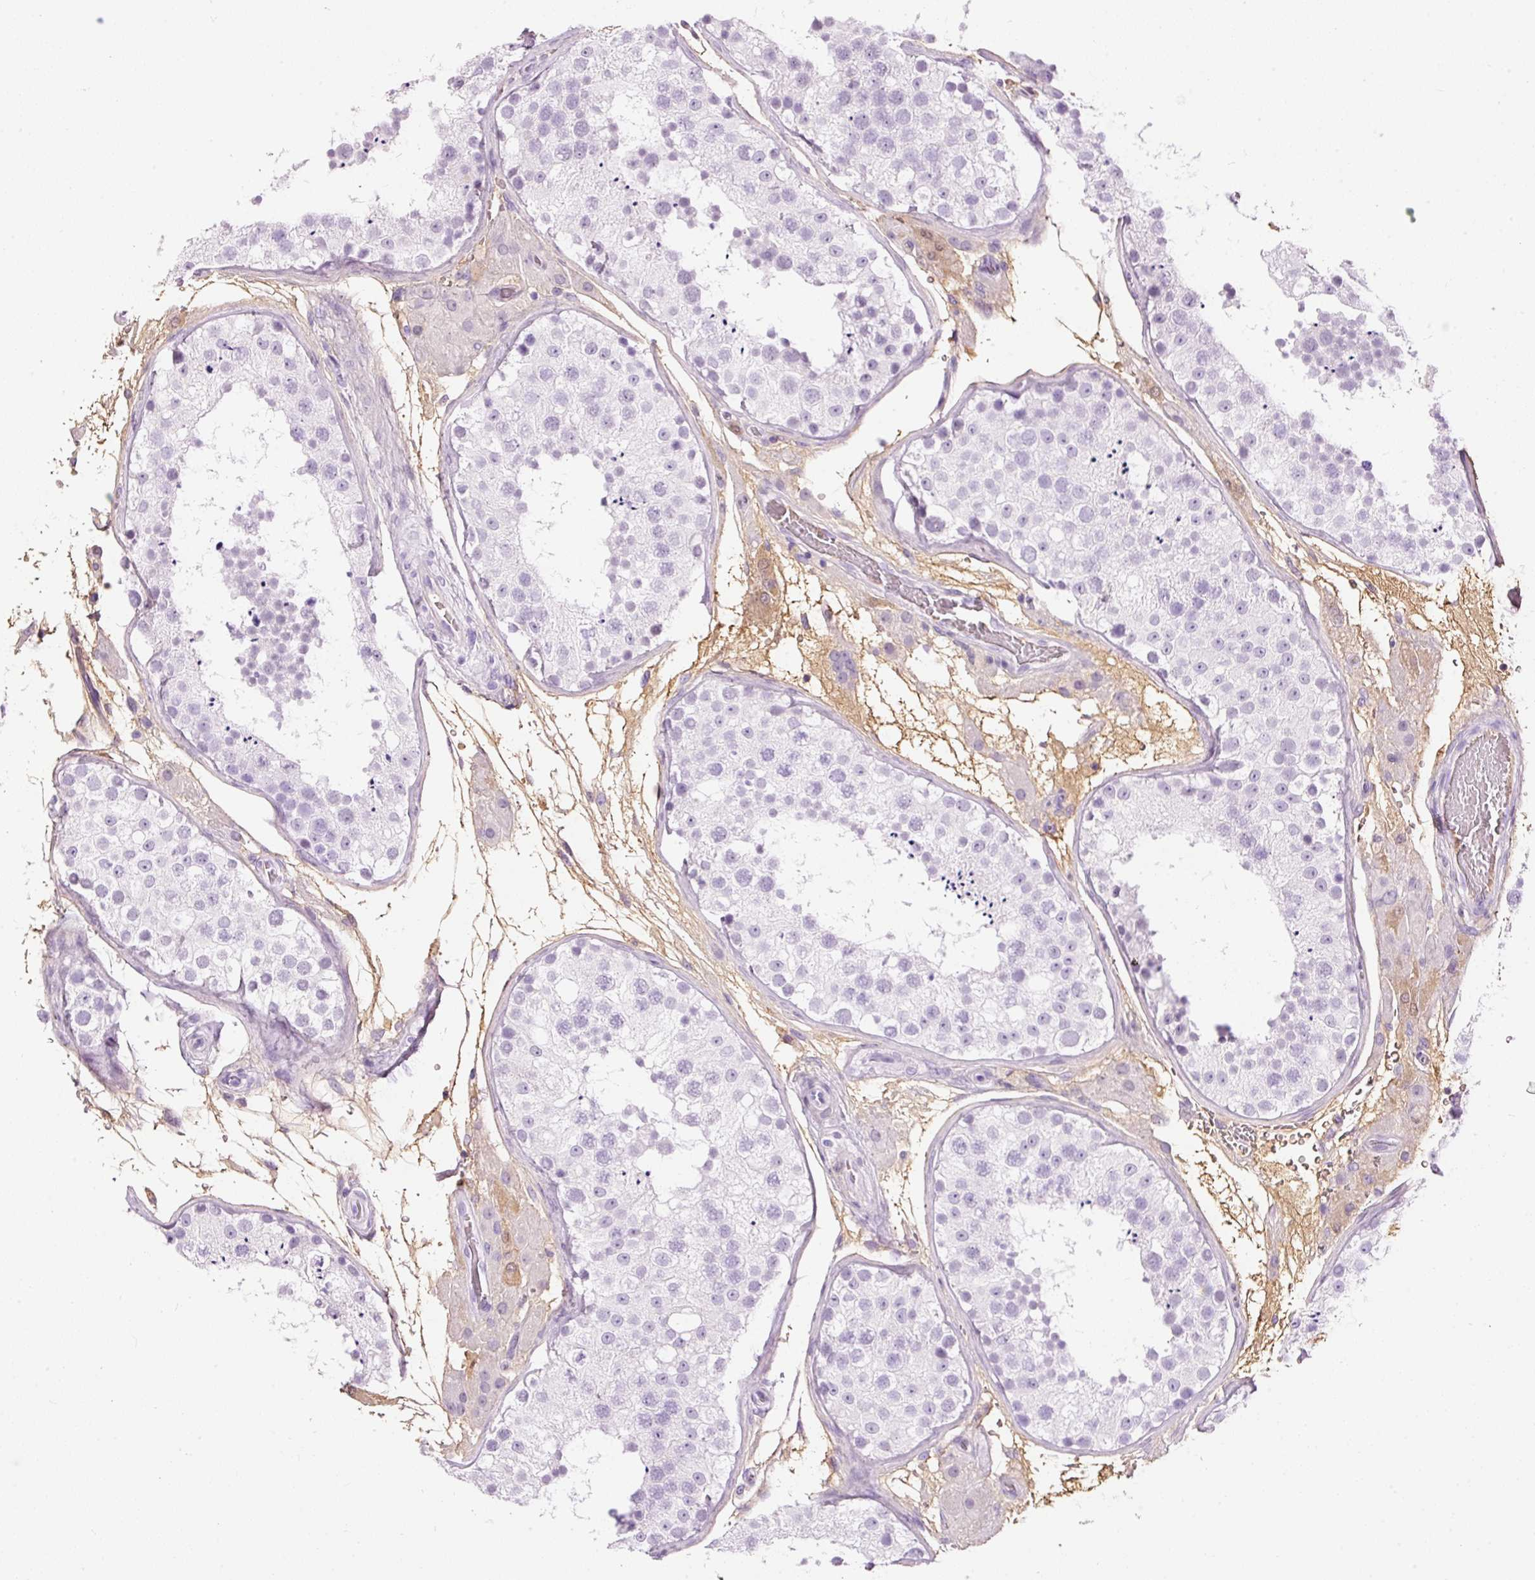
{"staining": {"intensity": "negative", "quantity": "none", "location": "none"}, "tissue": "testis", "cell_type": "Cells in seminiferous ducts", "image_type": "normal", "snomed": [{"axis": "morphology", "description": "Normal tissue, NOS"}, {"axis": "topography", "description": "Testis"}], "caption": "Immunohistochemistry (IHC) micrograph of normal testis: human testis stained with DAB (3,3'-diaminobenzidine) displays no significant protein staining in cells in seminiferous ducts. Brightfield microscopy of IHC stained with DAB (brown) and hematoxylin (blue), captured at high magnification.", "gene": "PRPF38B", "patient": {"sex": "male", "age": 26}}